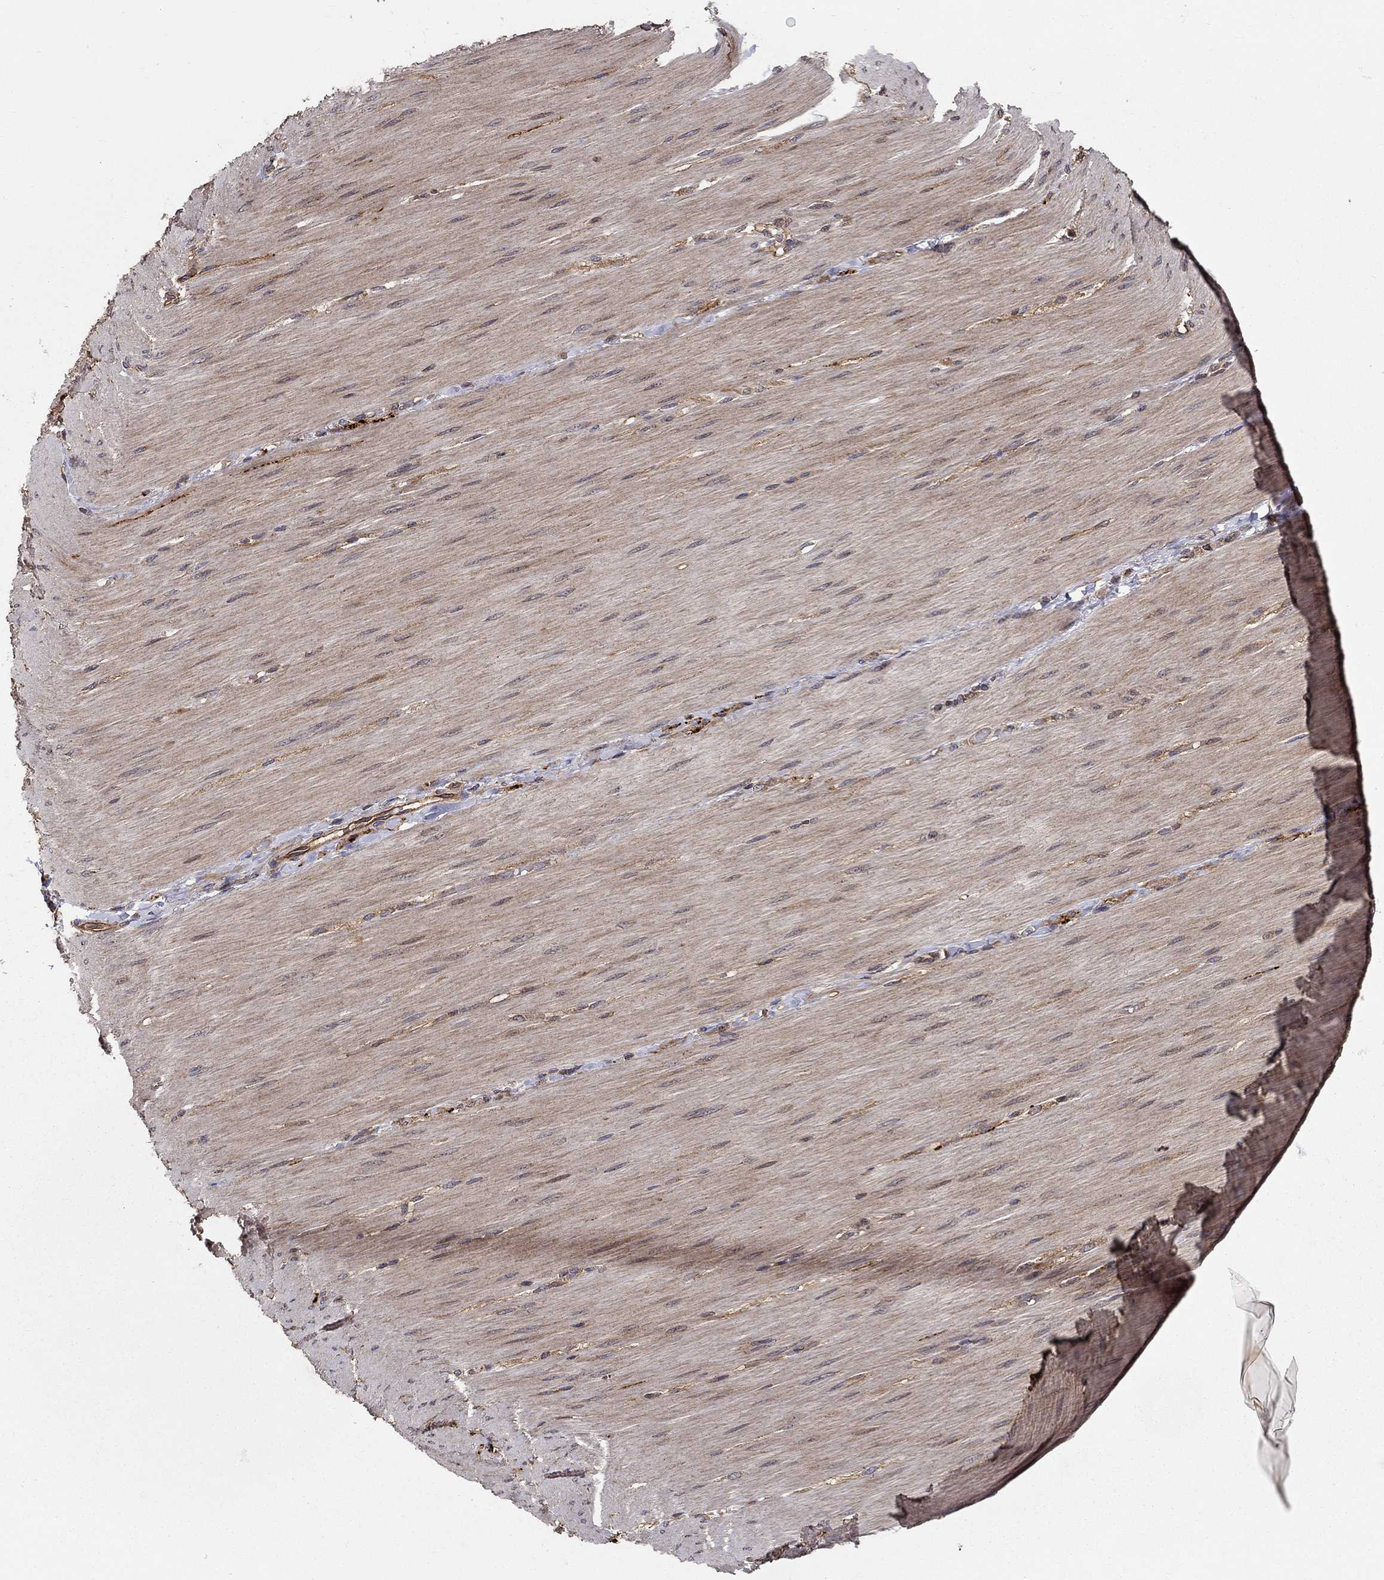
{"staining": {"intensity": "negative", "quantity": "none", "location": "none"}, "tissue": "adipose tissue", "cell_type": "Adipocytes", "image_type": "normal", "snomed": [{"axis": "morphology", "description": "Normal tissue, NOS"}, {"axis": "topography", "description": "Smooth muscle"}, {"axis": "topography", "description": "Duodenum"}, {"axis": "topography", "description": "Peripheral nerve tissue"}], "caption": "IHC histopathology image of unremarkable adipose tissue: human adipose tissue stained with DAB shows no significant protein staining in adipocytes.", "gene": "BMERB1", "patient": {"sex": "female", "age": 61}}